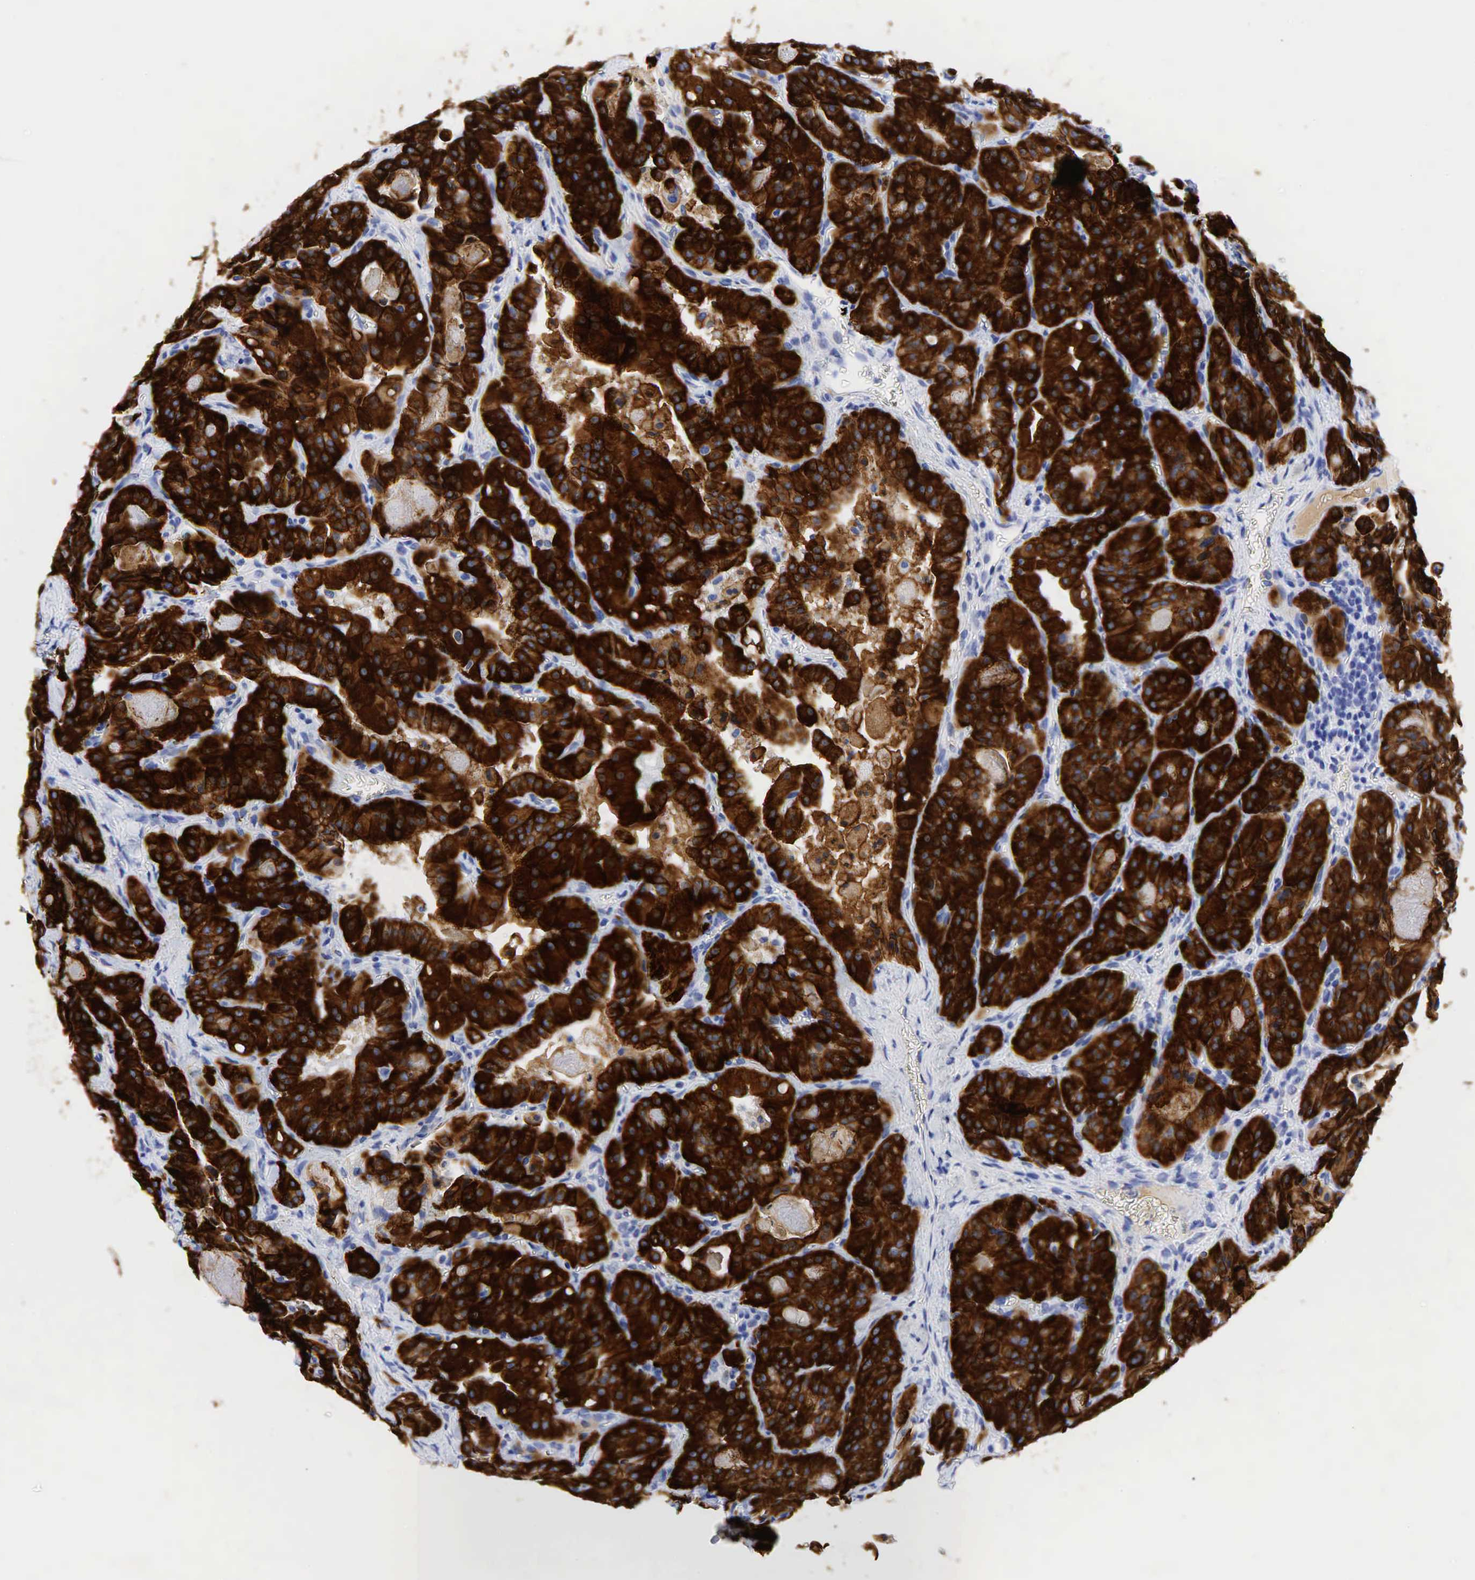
{"staining": {"intensity": "strong", "quantity": ">75%", "location": "cytoplasmic/membranous"}, "tissue": "thyroid cancer", "cell_type": "Tumor cells", "image_type": "cancer", "snomed": [{"axis": "morphology", "description": "Carcinoma, NOS"}, {"axis": "topography", "description": "Thyroid gland"}], "caption": "Immunohistochemistry (IHC) (DAB) staining of human thyroid cancer exhibits strong cytoplasmic/membranous protein positivity in approximately >75% of tumor cells.", "gene": "KRT18", "patient": {"sex": "male", "age": 76}}